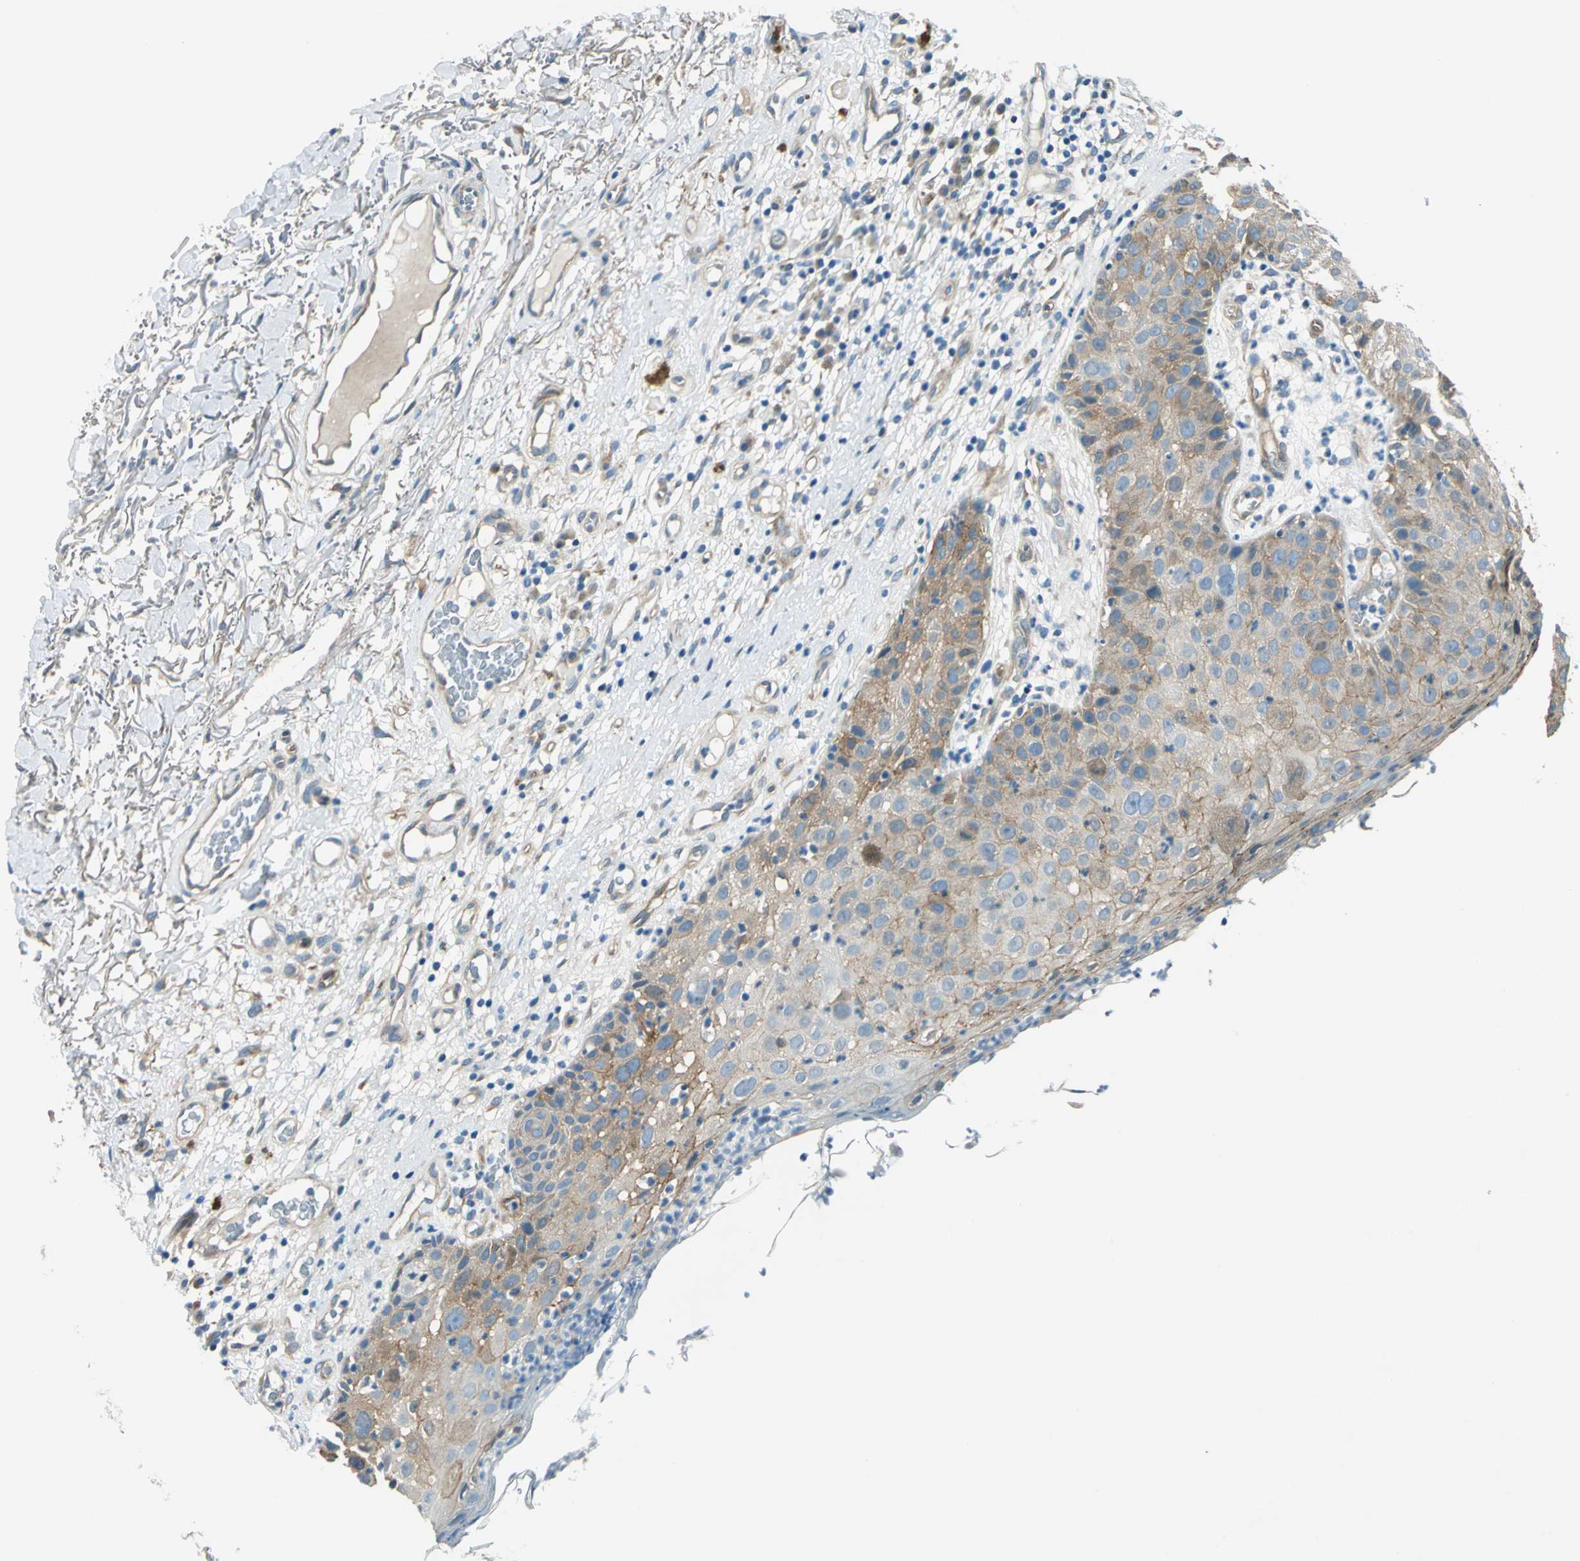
{"staining": {"intensity": "moderate", "quantity": ">75%", "location": "cytoplasmic/membranous"}, "tissue": "skin cancer", "cell_type": "Tumor cells", "image_type": "cancer", "snomed": [{"axis": "morphology", "description": "Squamous cell carcinoma, NOS"}, {"axis": "topography", "description": "Skin"}], "caption": "Skin squamous cell carcinoma stained with DAB (3,3'-diaminobenzidine) immunohistochemistry shows medium levels of moderate cytoplasmic/membranous positivity in about >75% of tumor cells. The protein of interest is shown in brown color, while the nuclei are stained blue.", "gene": "CDC42EP1", "patient": {"sex": "male", "age": 87}}